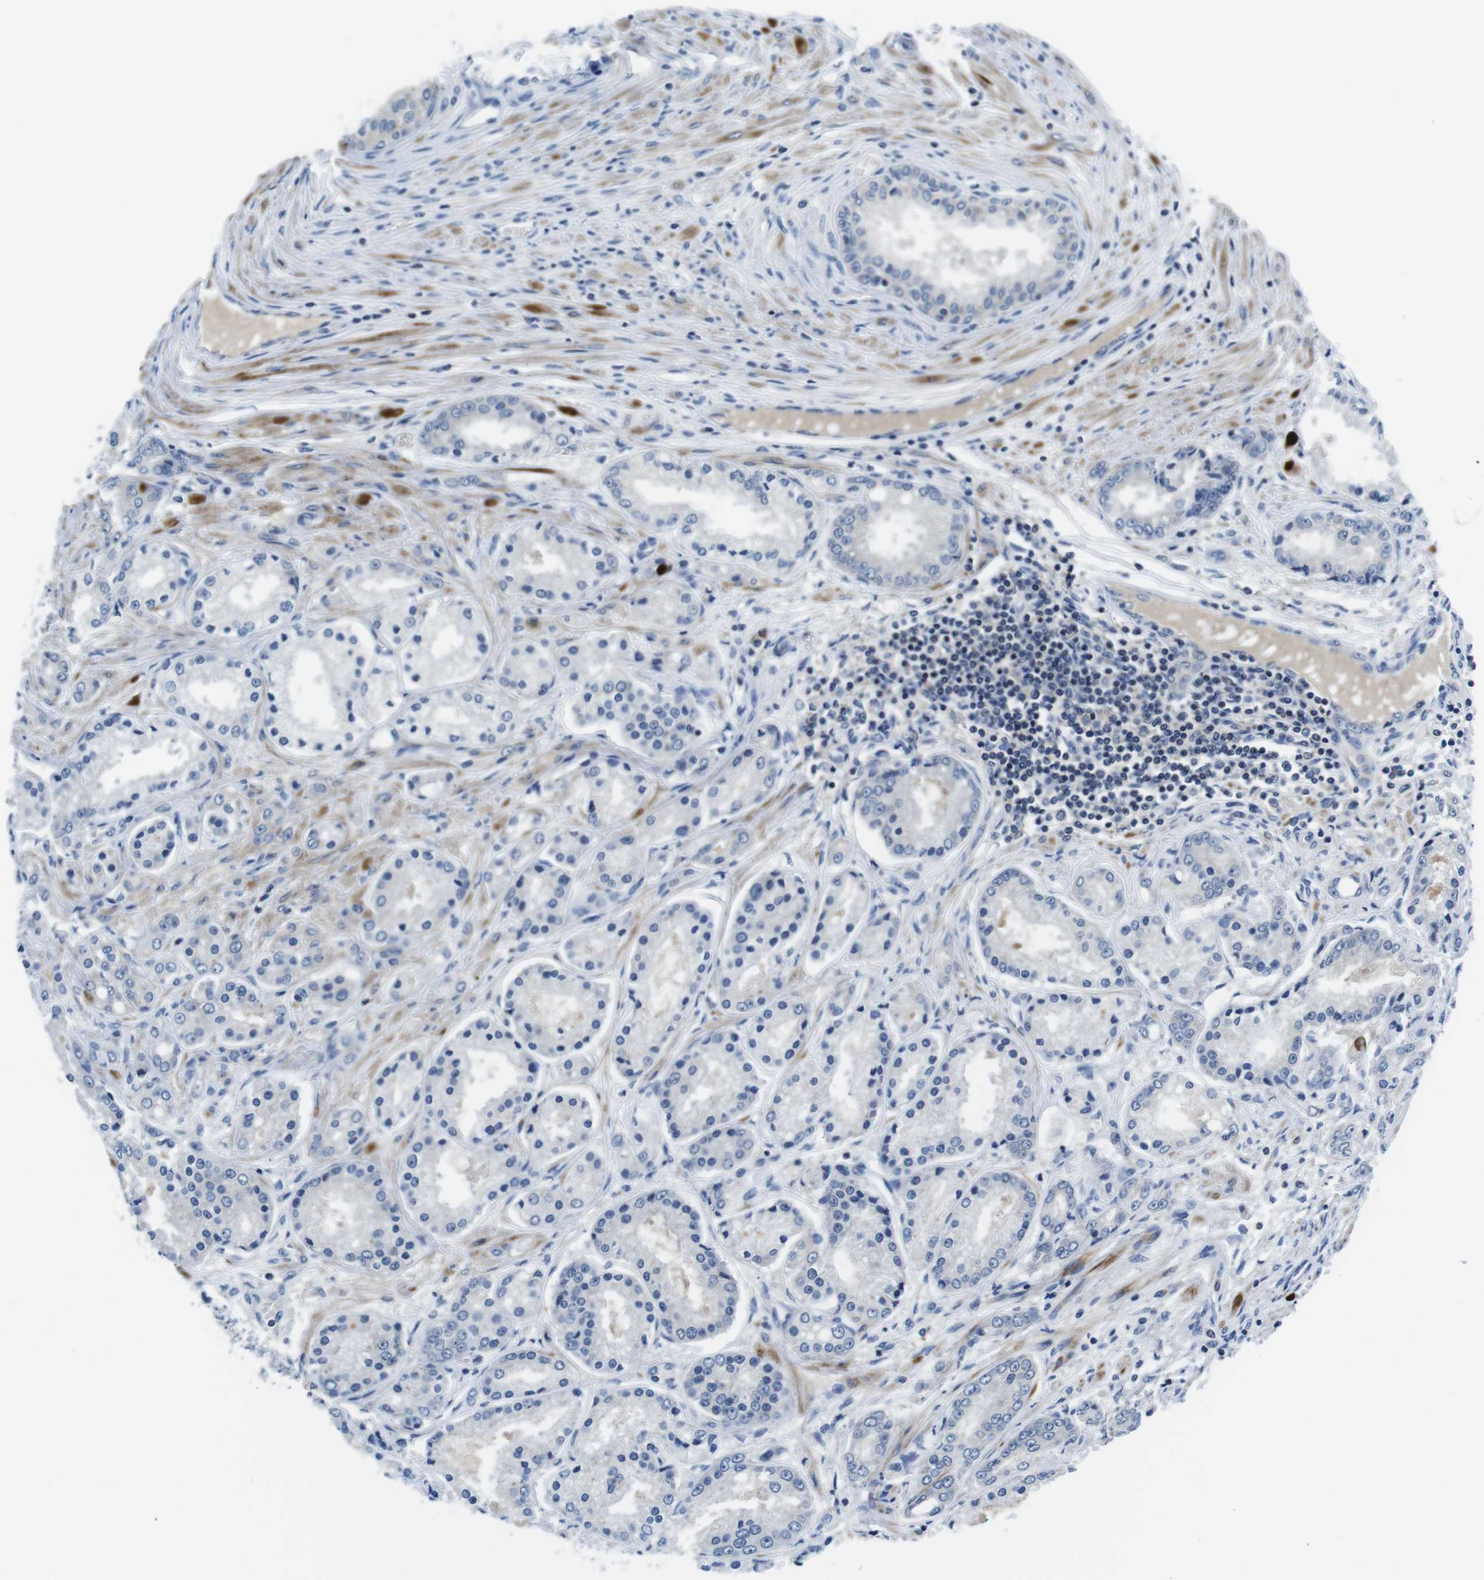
{"staining": {"intensity": "negative", "quantity": "none", "location": "none"}, "tissue": "prostate cancer", "cell_type": "Tumor cells", "image_type": "cancer", "snomed": [{"axis": "morphology", "description": "Adenocarcinoma, High grade"}, {"axis": "topography", "description": "Prostate"}], "caption": "A histopathology image of prostate cancer stained for a protein shows no brown staining in tumor cells.", "gene": "PIK3CD", "patient": {"sex": "male", "age": 59}}